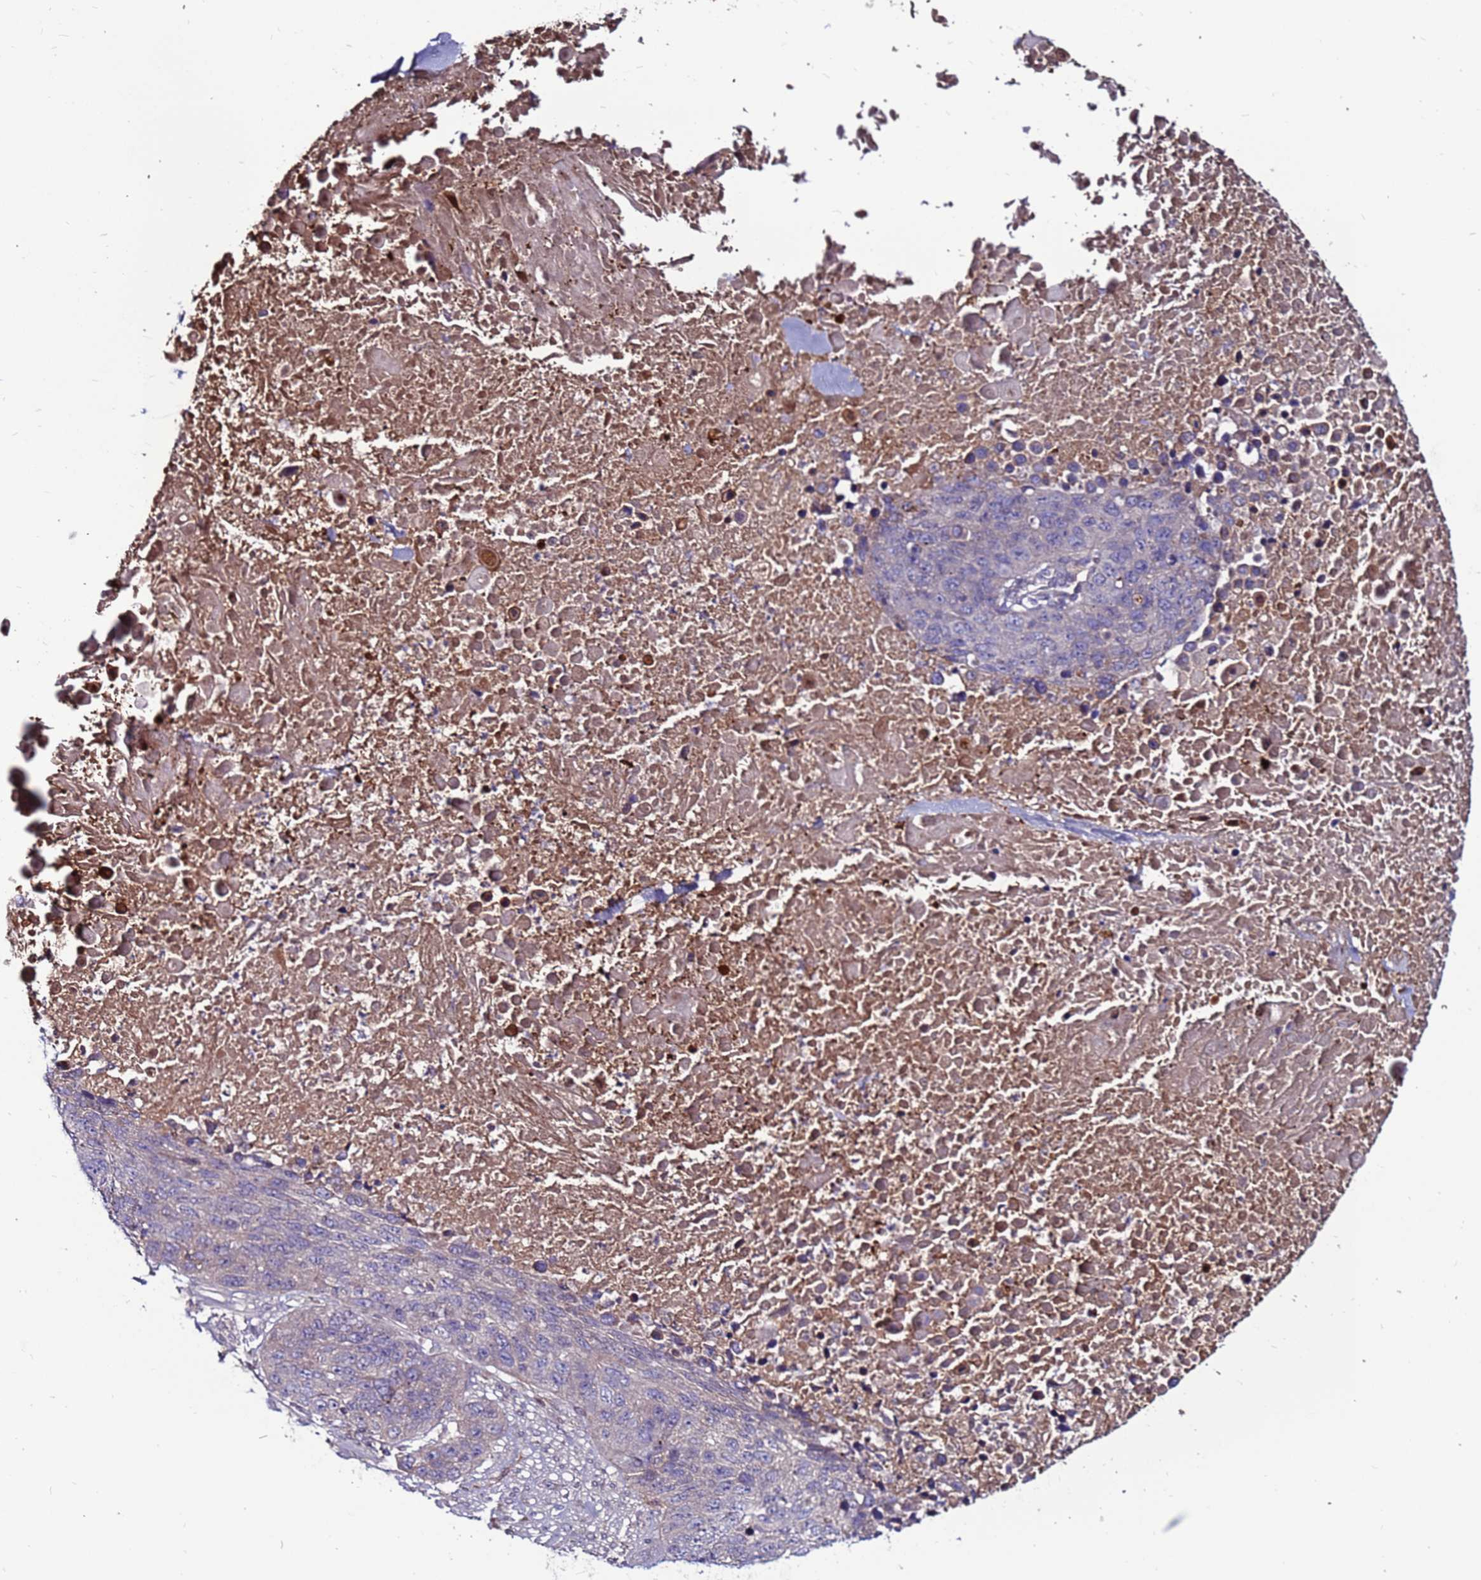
{"staining": {"intensity": "negative", "quantity": "none", "location": "none"}, "tissue": "lung cancer", "cell_type": "Tumor cells", "image_type": "cancer", "snomed": [{"axis": "morphology", "description": "Normal tissue, NOS"}, {"axis": "morphology", "description": "Squamous cell carcinoma, NOS"}, {"axis": "topography", "description": "Lymph node"}, {"axis": "topography", "description": "Lung"}], "caption": "Immunohistochemistry of human lung cancer exhibits no expression in tumor cells. (Stains: DAB (3,3'-diaminobenzidine) immunohistochemistry with hematoxylin counter stain, Microscopy: brightfield microscopy at high magnification).", "gene": "CCDC71", "patient": {"sex": "male", "age": 66}}